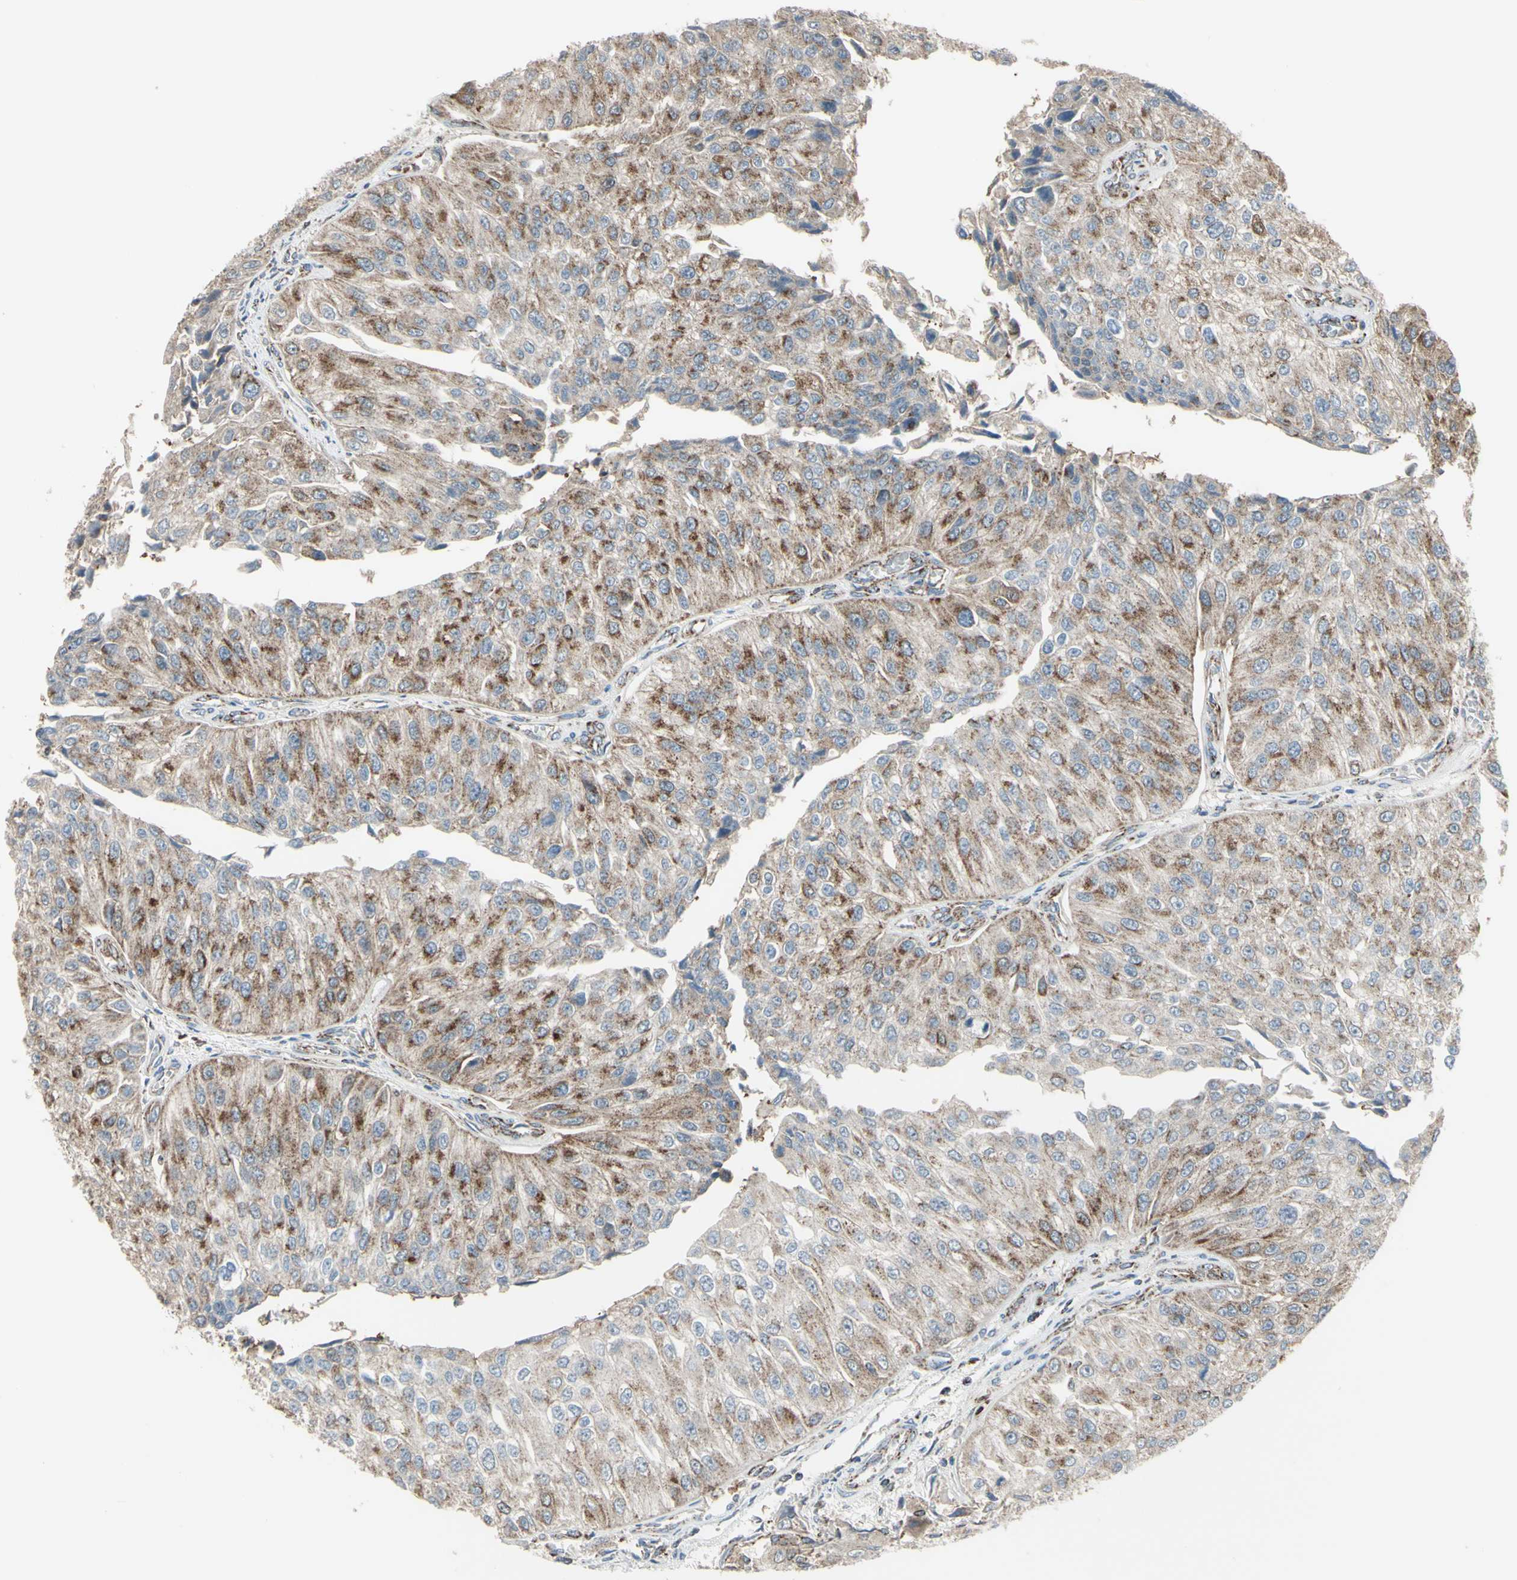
{"staining": {"intensity": "moderate", "quantity": "25%-75%", "location": "cytoplasmic/membranous"}, "tissue": "urothelial cancer", "cell_type": "Tumor cells", "image_type": "cancer", "snomed": [{"axis": "morphology", "description": "Urothelial carcinoma, High grade"}, {"axis": "topography", "description": "Kidney"}, {"axis": "topography", "description": "Urinary bladder"}], "caption": "Urothelial cancer was stained to show a protein in brown. There is medium levels of moderate cytoplasmic/membranous positivity in about 25%-75% of tumor cells. Nuclei are stained in blue.", "gene": "FAM171B", "patient": {"sex": "male", "age": 77}}